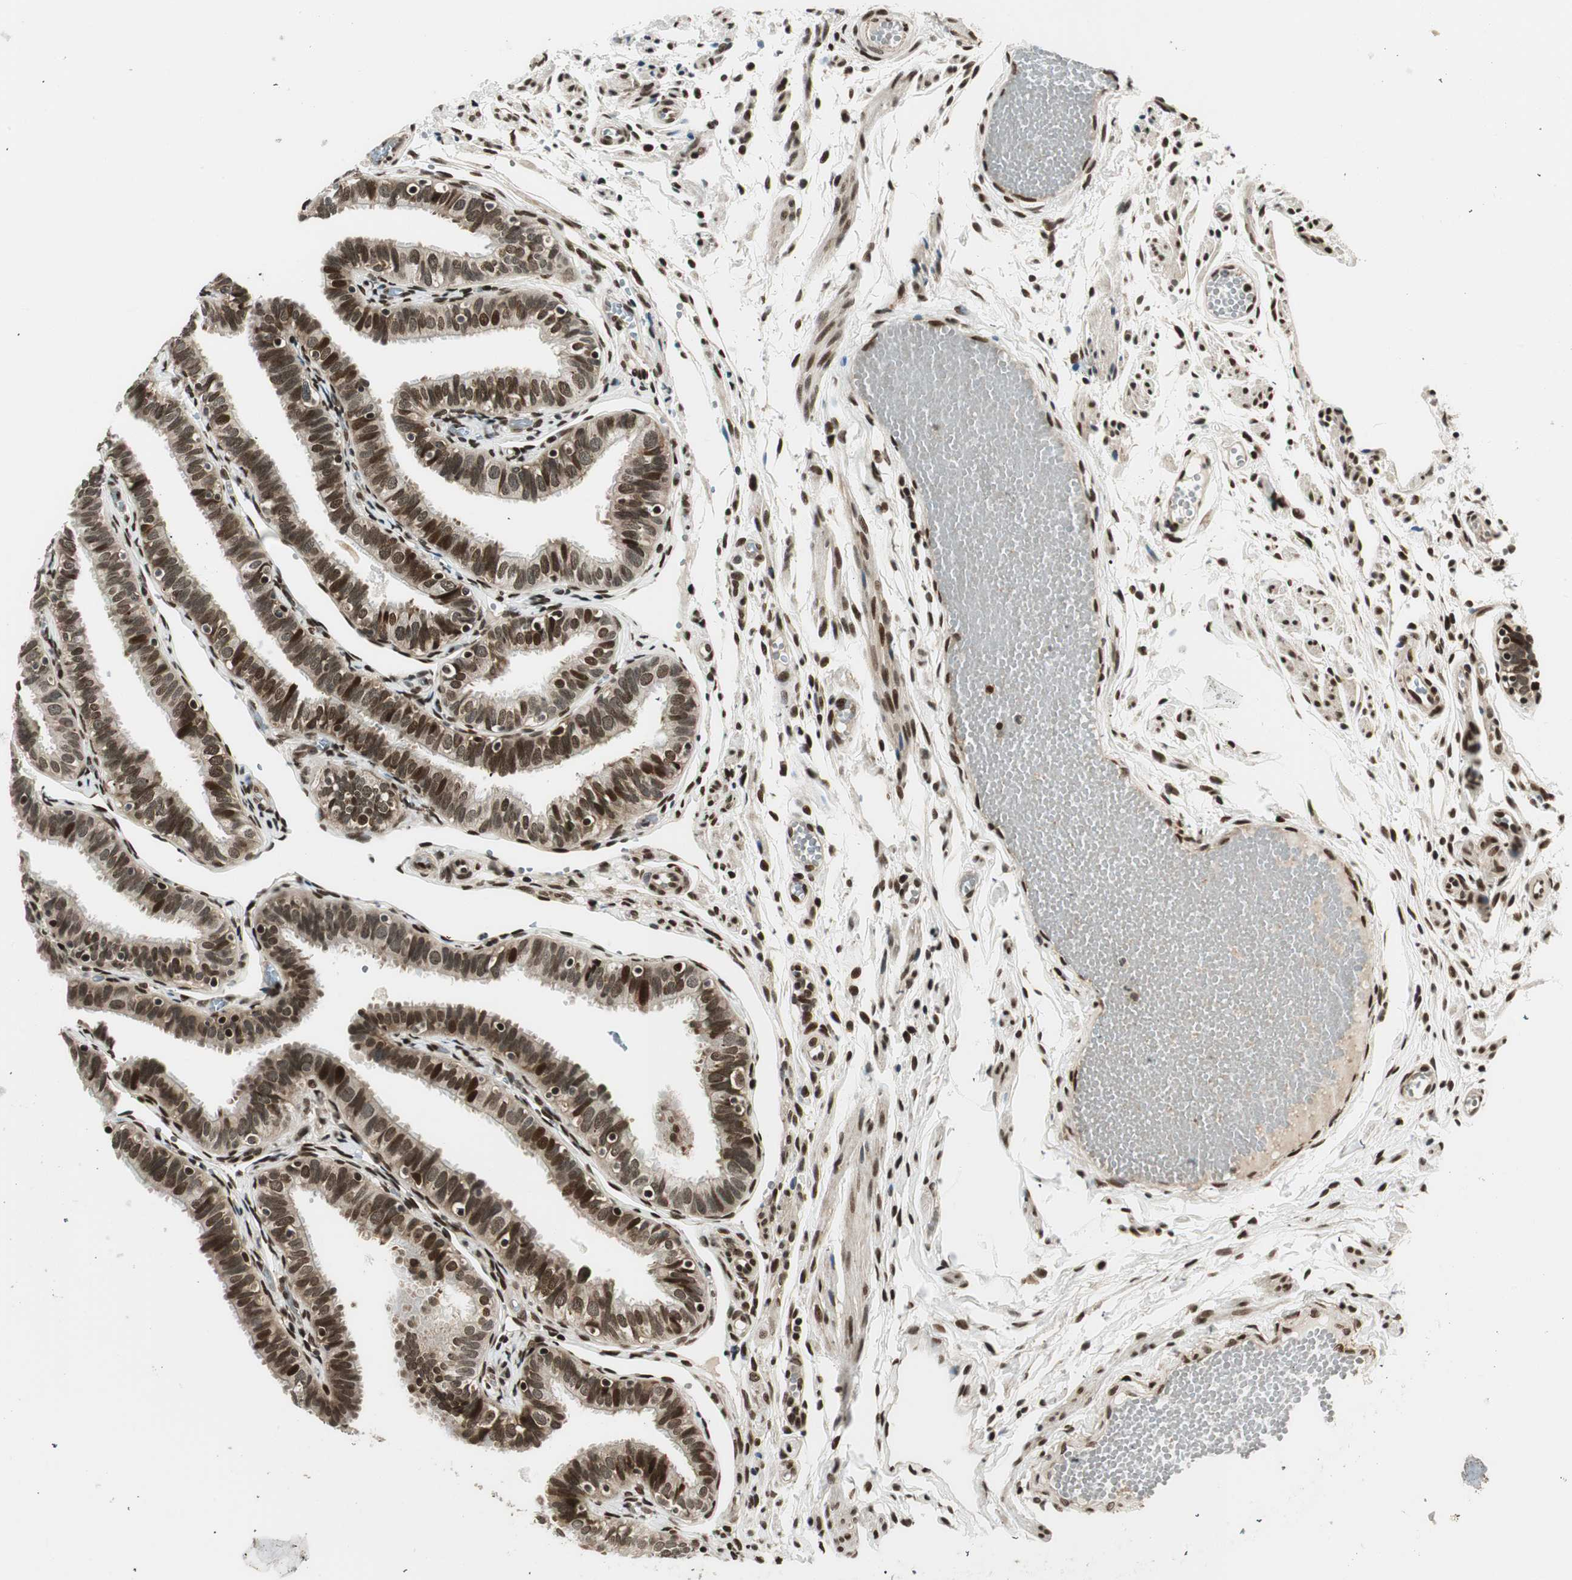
{"staining": {"intensity": "strong", "quantity": ">75%", "location": "nuclear"}, "tissue": "fallopian tube", "cell_type": "Glandular cells", "image_type": "normal", "snomed": [{"axis": "morphology", "description": "Normal tissue, NOS"}, {"axis": "topography", "description": "Fallopian tube"}], "caption": "Immunohistochemistry (DAB) staining of unremarkable fallopian tube demonstrates strong nuclear protein expression in approximately >75% of glandular cells.", "gene": "RING1", "patient": {"sex": "female", "age": 46}}